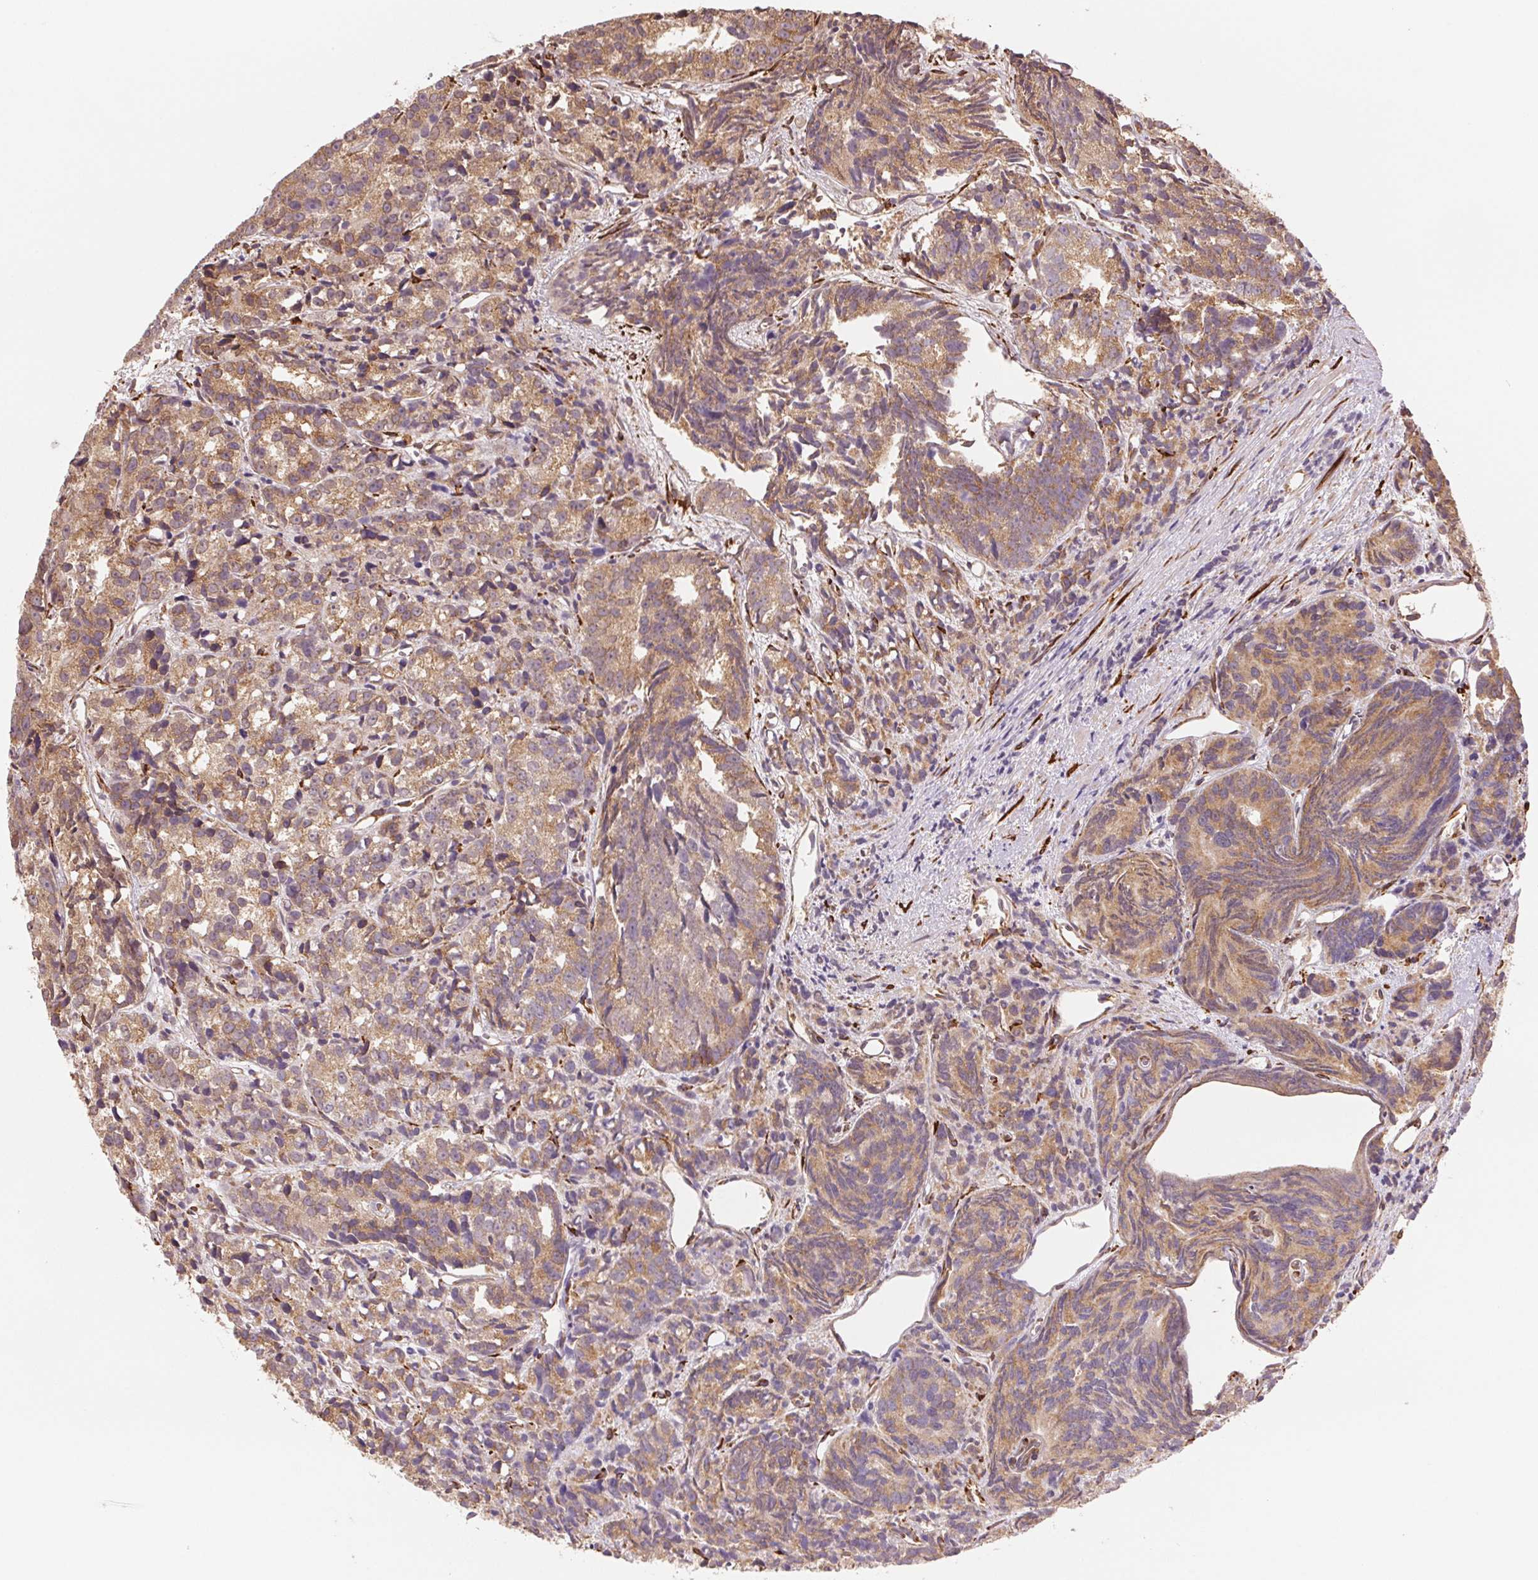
{"staining": {"intensity": "moderate", "quantity": ">75%", "location": "cytoplasmic/membranous"}, "tissue": "prostate cancer", "cell_type": "Tumor cells", "image_type": "cancer", "snomed": [{"axis": "morphology", "description": "Adenocarcinoma, High grade"}, {"axis": "topography", "description": "Prostate"}], "caption": "An immunohistochemistry micrograph of neoplastic tissue is shown. Protein staining in brown shows moderate cytoplasmic/membranous positivity in high-grade adenocarcinoma (prostate) within tumor cells. The staining was performed using DAB to visualize the protein expression in brown, while the nuclei were stained in blue with hematoxylin (Magnification: 20x).", "gene": "FKBP10", "patient": {"sex": "male", "age": 77}}